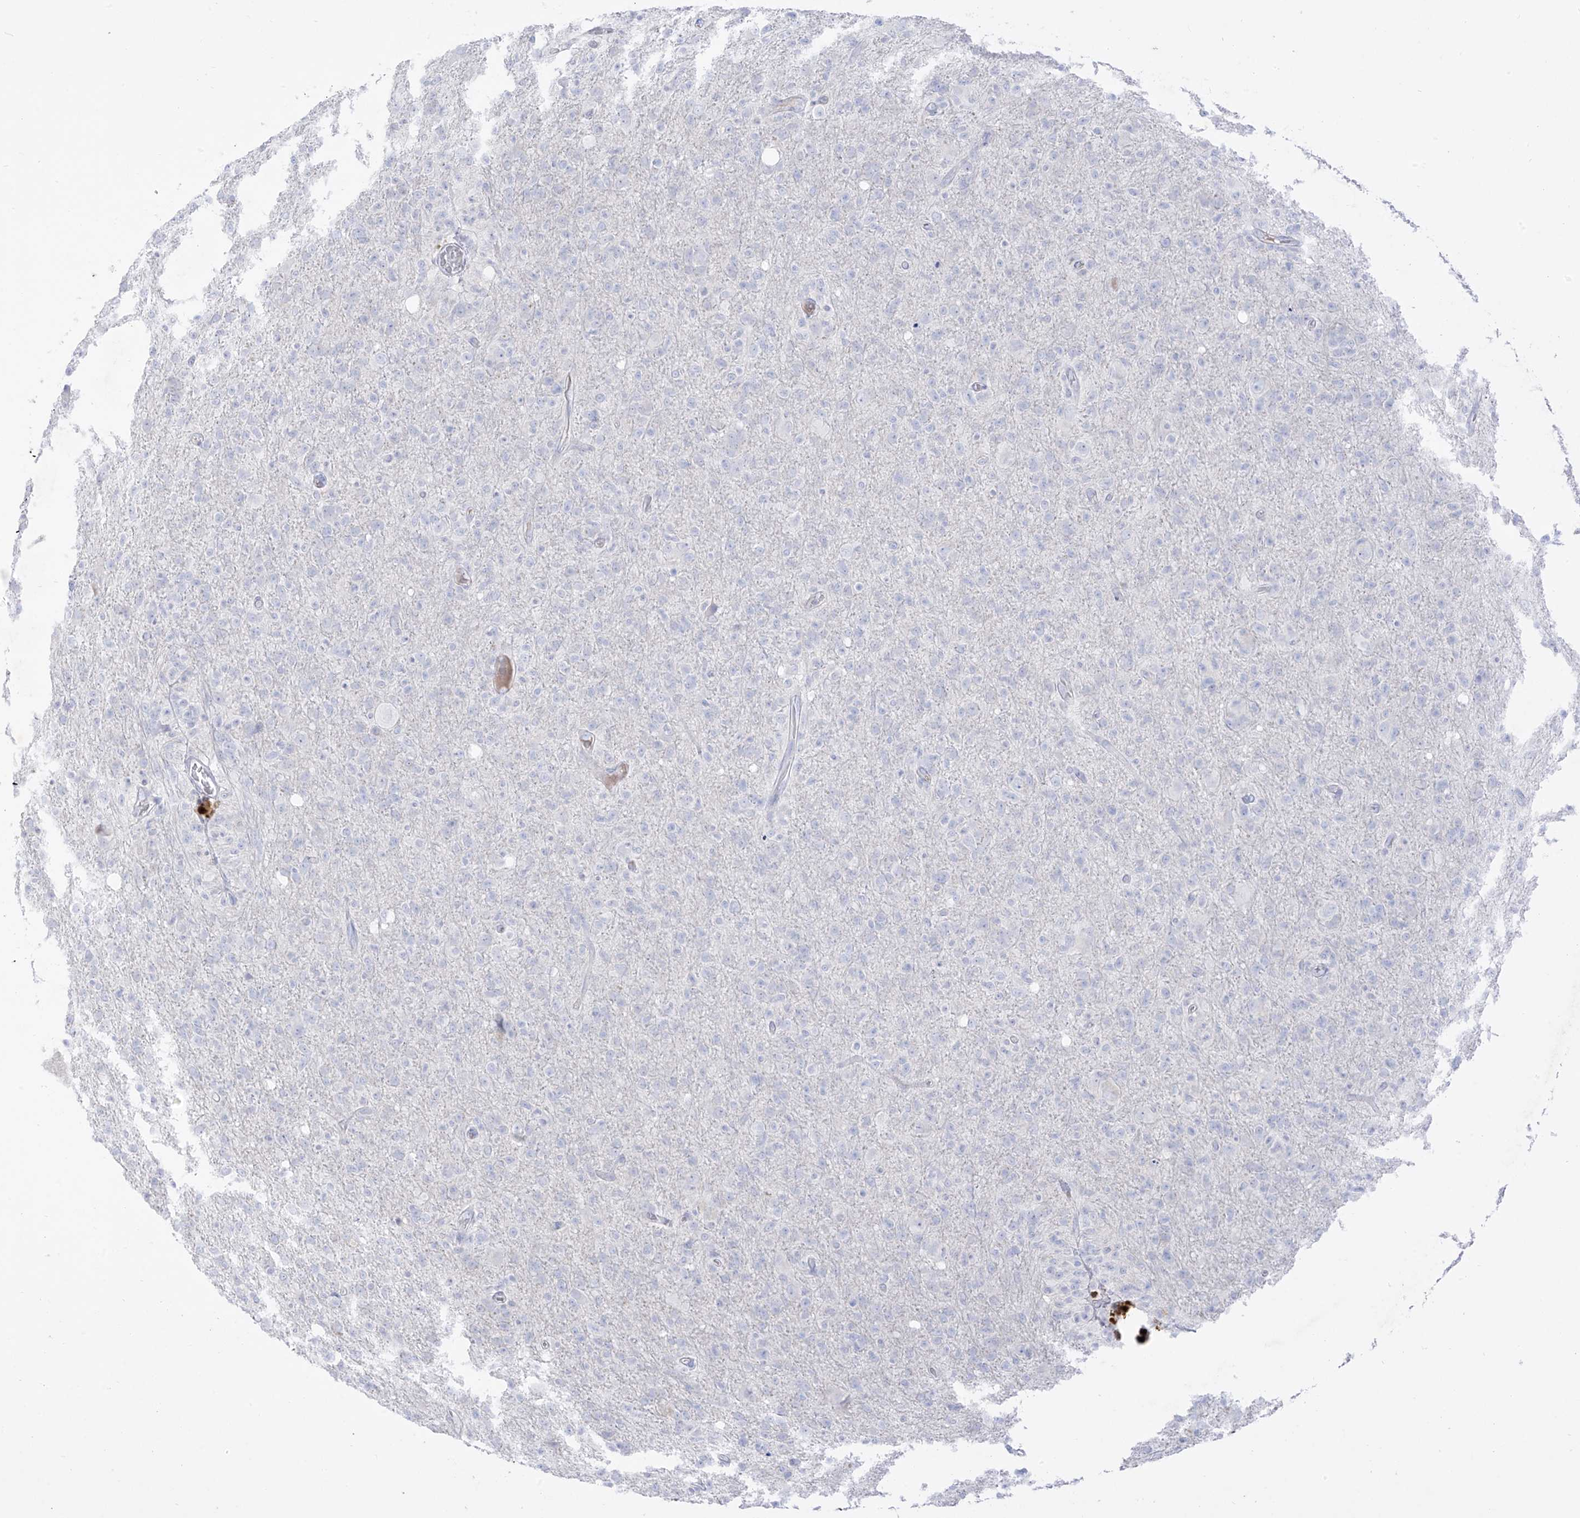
{"staining": {"intensity": "negative", "quantity": "none", "location": "none"}, "tissue": "glioma", "cell_type": "Tumor cells", "image_type": "cancer", "snomed": [{"axis": "morphology", "description": "Glioma, malignant, High grade"}, {"axis": "topography", "description": "Brain"}], "caption": "Tumor cells are negative for brown protein staining in malignant glioma (high-grade).", "gene": "TGM4", "patient": {"sex": "female", "age": 57}}